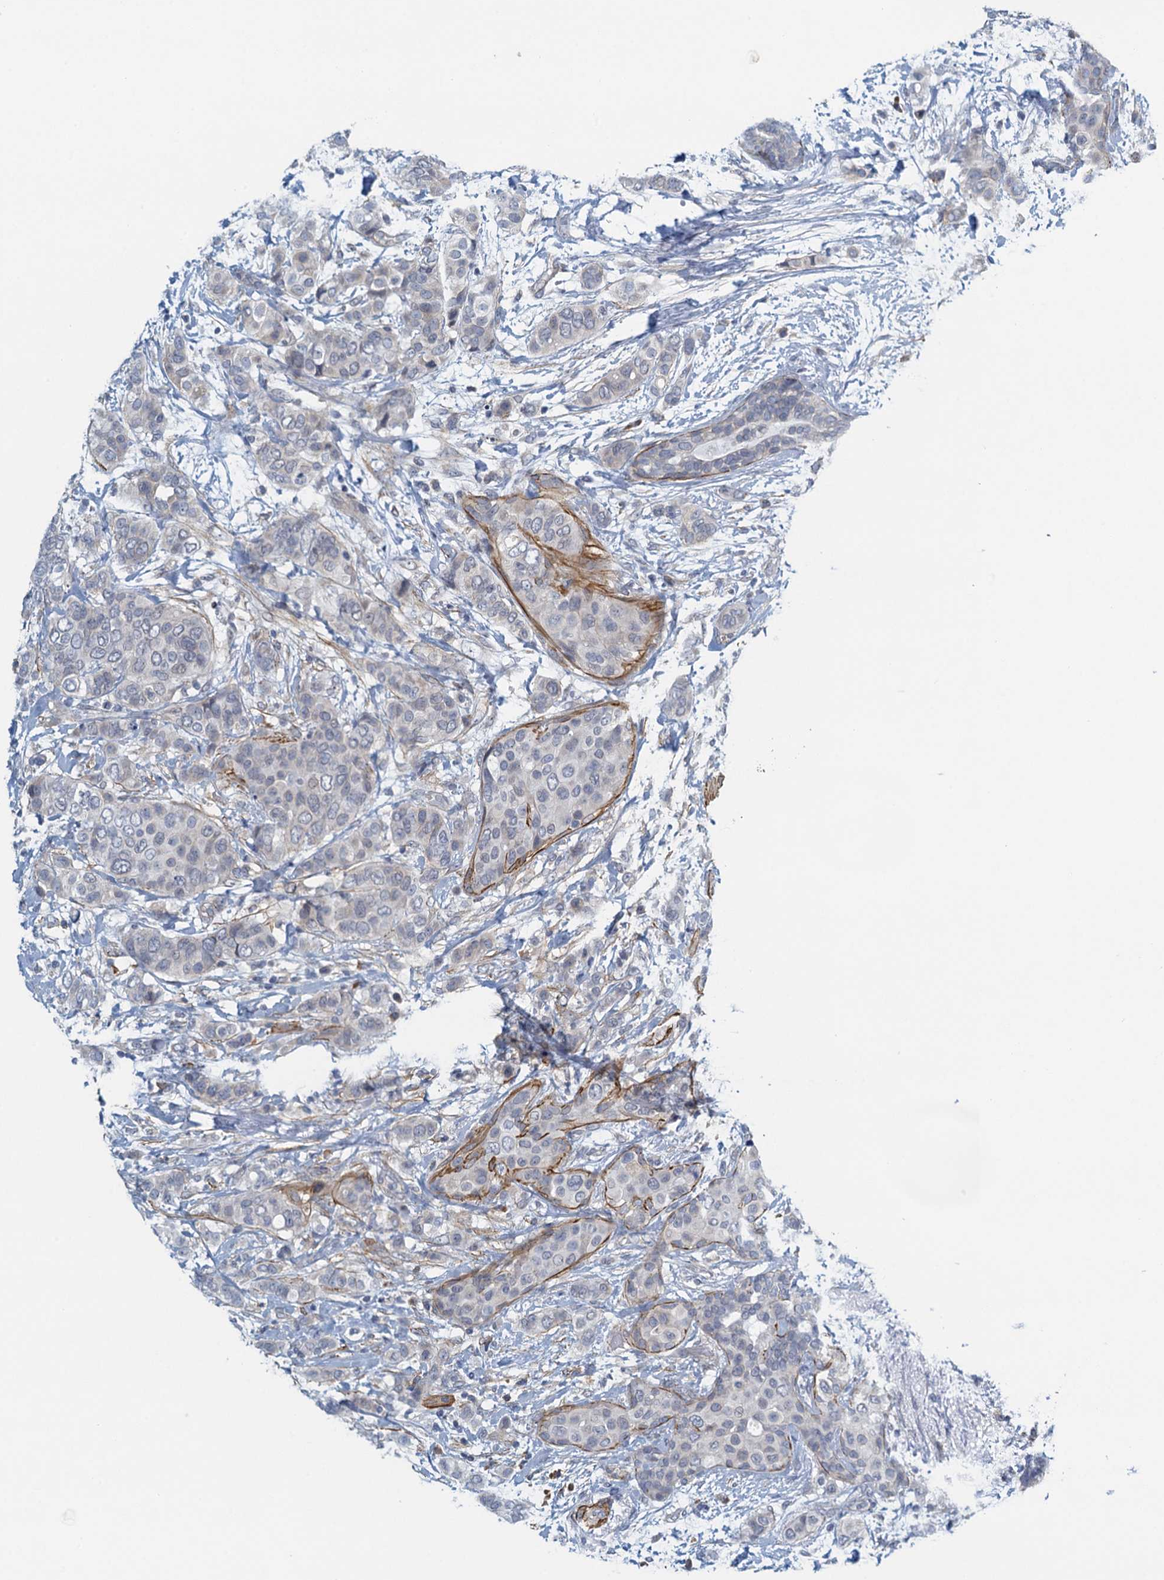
{"staining": {"intensity": "negative", "quantity": "none", "location": "none"}, "tissue": "breast cancer", "cell_type": "Tumor cells", "image_type": "cancer", "snomed": [{"axis": "morphology", "description": "Lobular carcinoma"}, {"axis": "topography", "description": "Breast"}], "caption": "Tumor cells are negative for brown protein staining in breast lobular carcinoma.", "gene": "ALG2", "patient": {"sex": "female", "age": 51}}